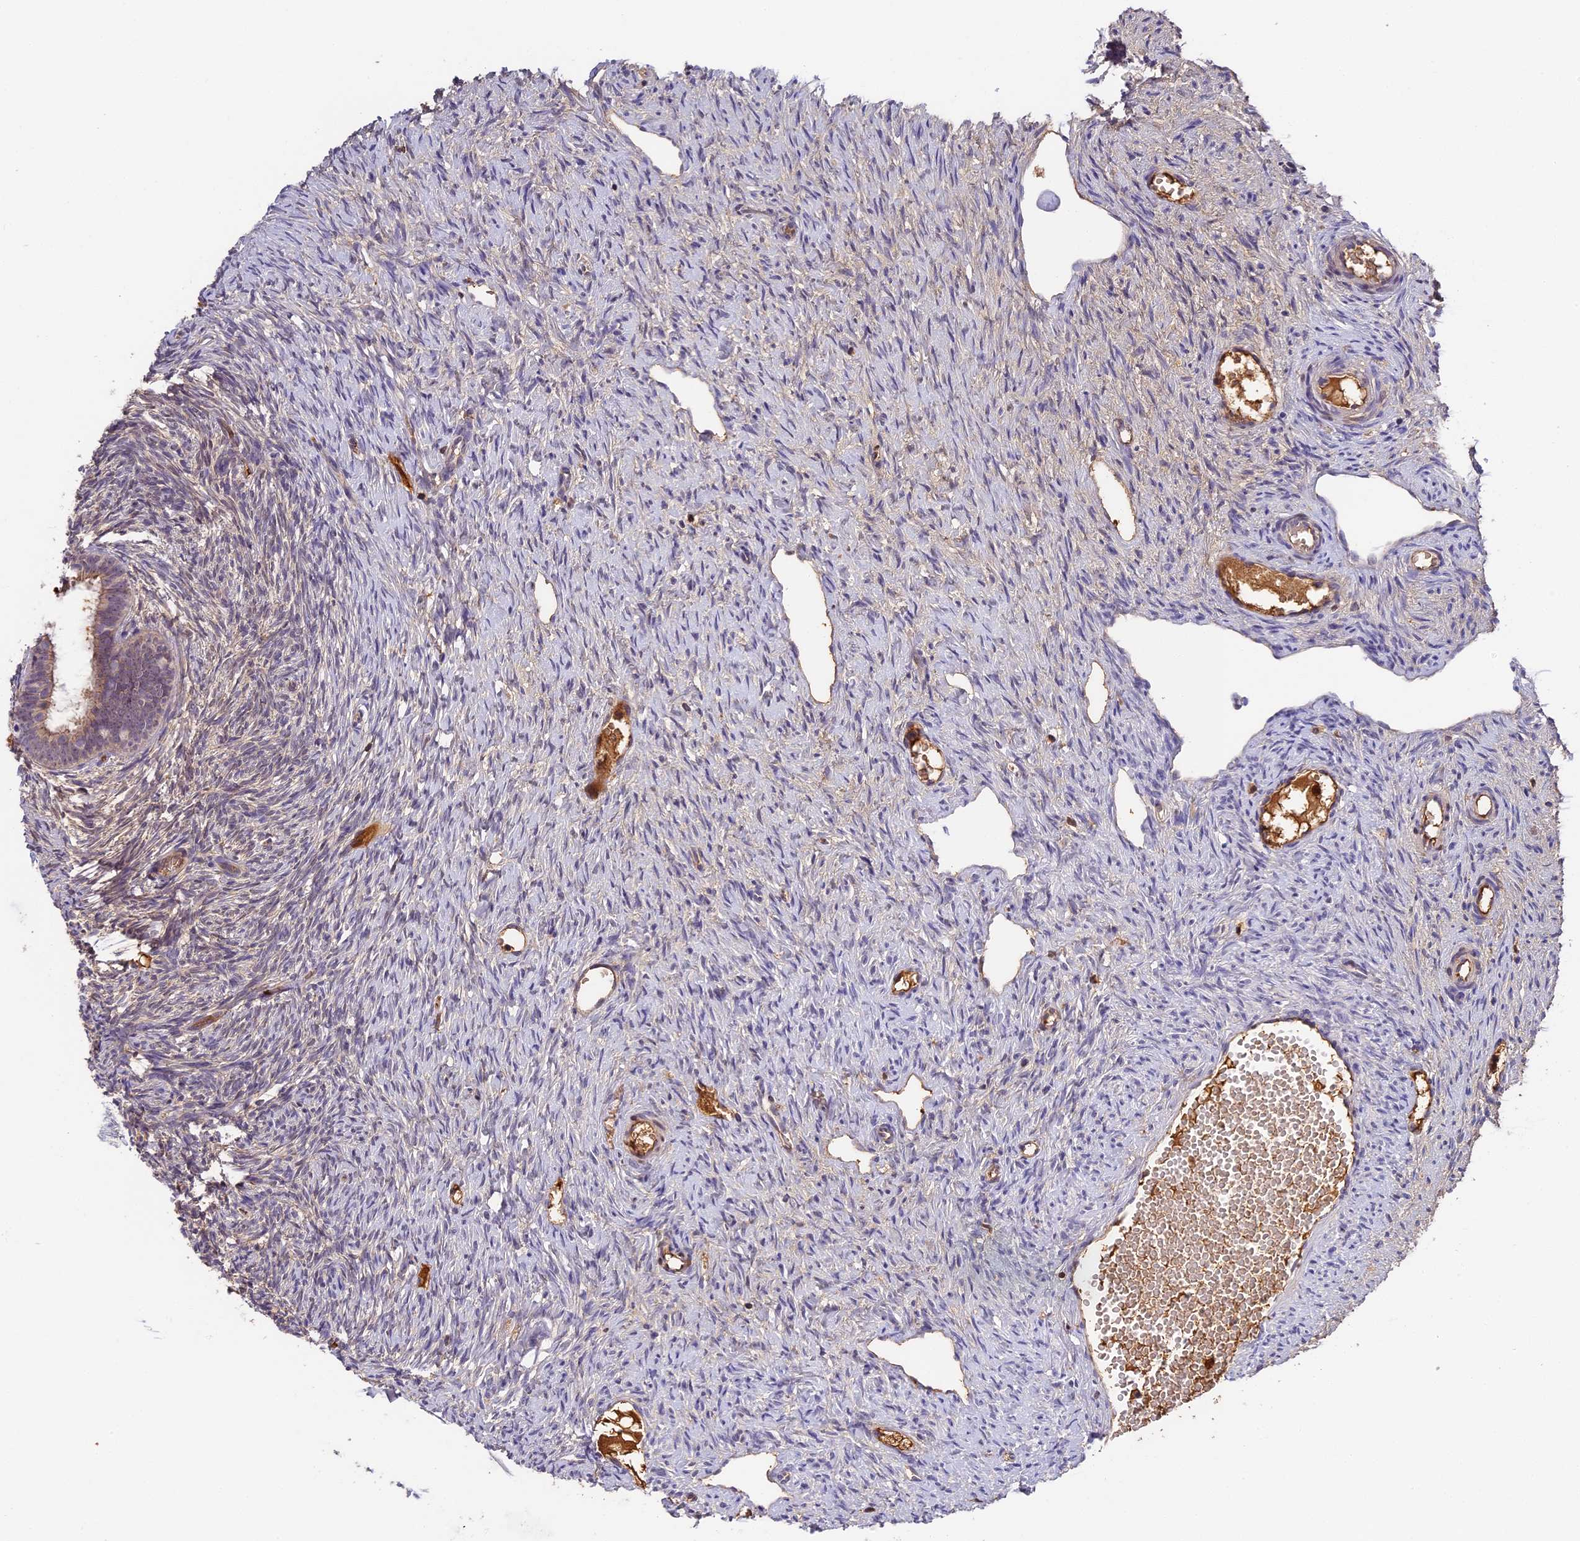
{"staining": {"intensity": "negative", "quantity": "none", "location": "none"}, "tissue": "ovary", "cell_type": "Ovarian stroma cells", "image_type": "normal", "snomed": [{"axis": "morphology", "description": "Normal tissue, NOS"}, {"axis": "topography", "description": "Ovary"}], "caption": "Ovary stained for a protein using immunohistochemistry shows no expression ovarian stroma cells.", "gene": "ADGRD1", "patient": {"sex": "female", "age": 51}}